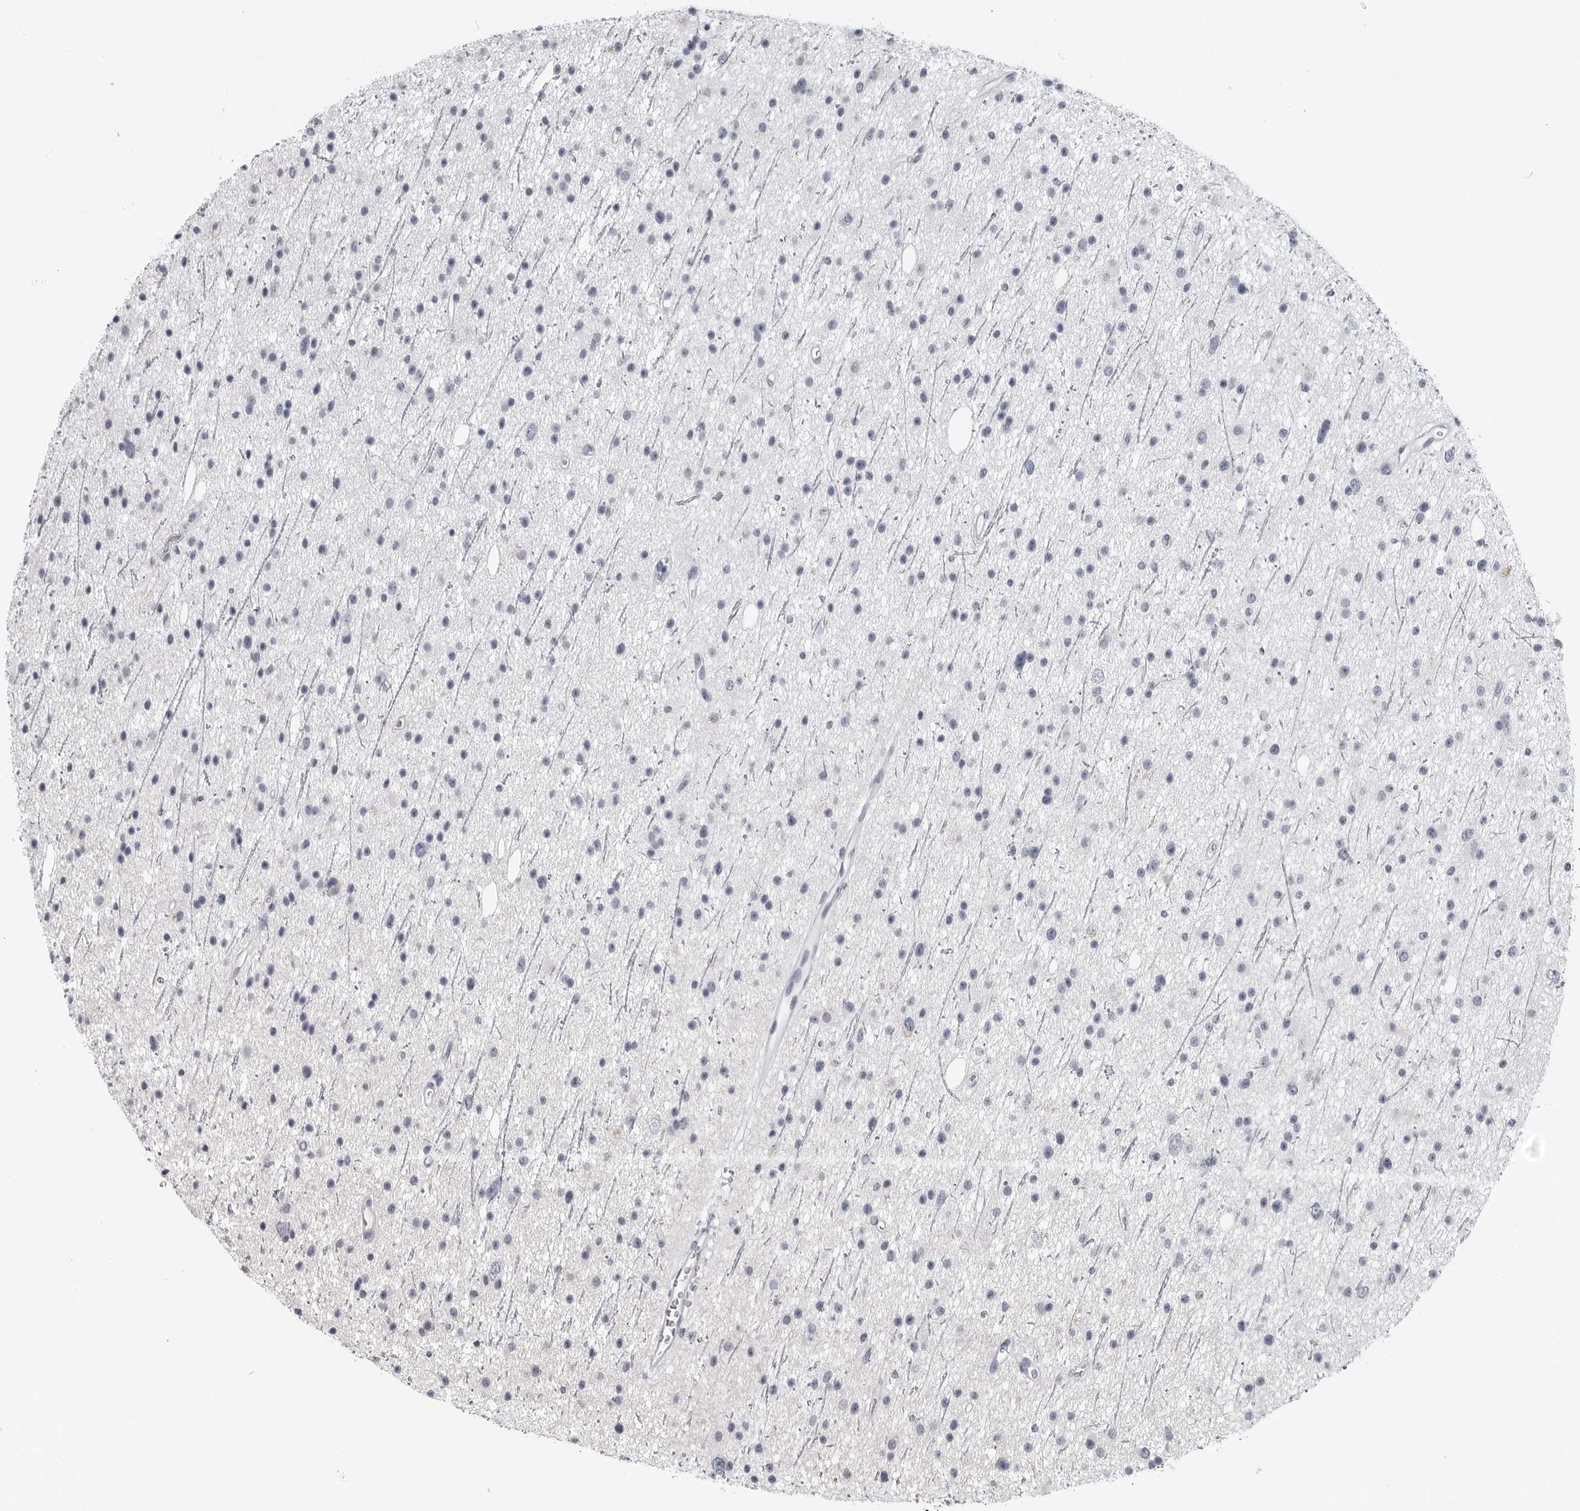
{"staining": {"intensity": "negative", "quantity": "none", "location": "none"}, "tissue": "glioma", "cell_type": "Tumor cells", "image_type": "cancer", "snomed": [{"axis": "morphology", "description": "Glioma, malignant, Low grade"}, {"axis": "topography", "description": "Cerebral cortex"}], "caption": "IHC image of neoplastic tissue: human malignant glioma (low-grade) stained with DAB demonstrates no significant protein positivity in tumor cells.", "gene": "AMPD1", "patient": {"sex": "female", "age": 39}}